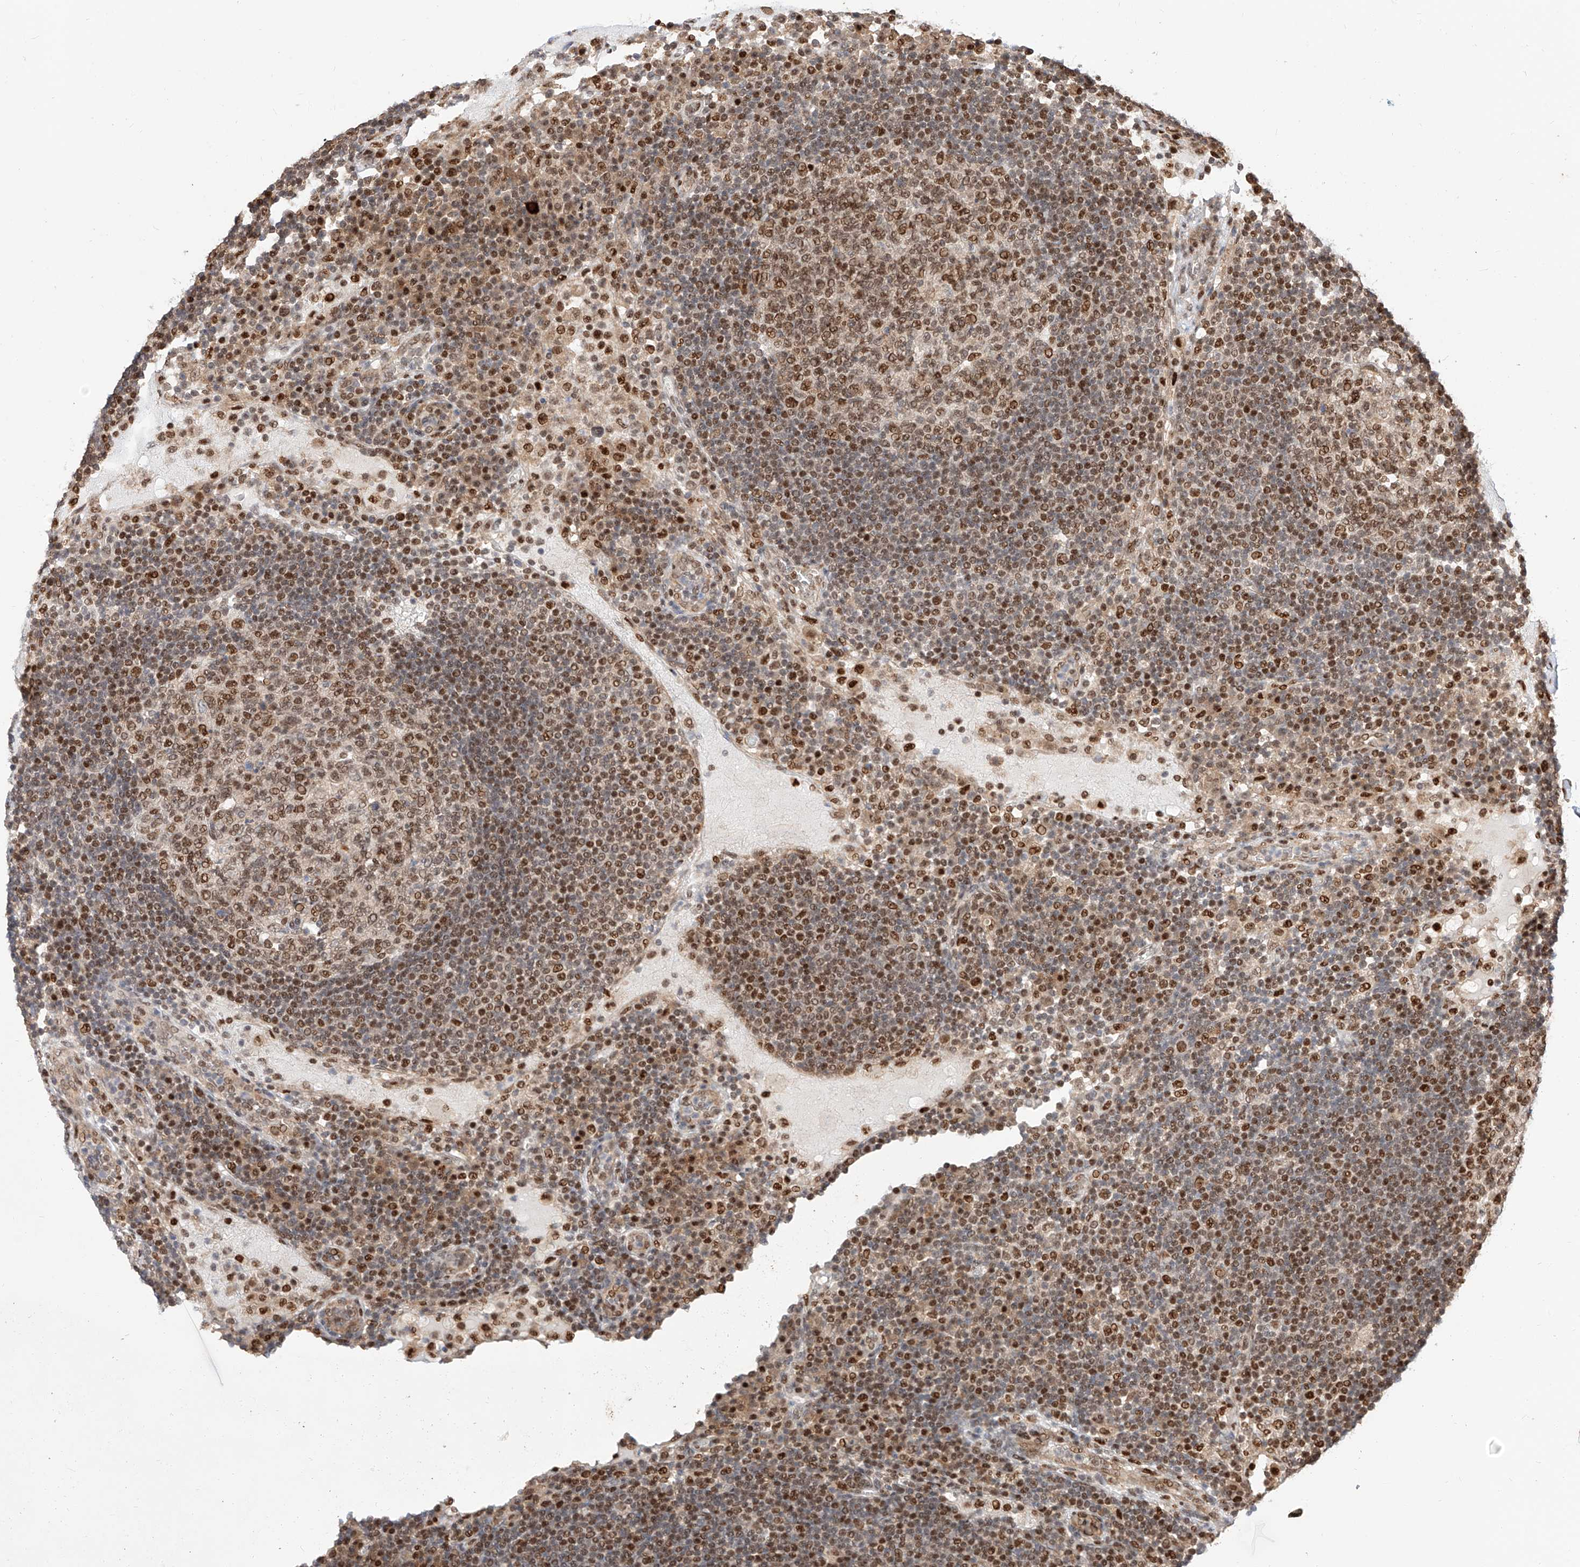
{"staining": {"intensity": "strong", "quantity": "25%-75%", "location": "nuclear"}, "tissue": "lymph node", "cell_type": "Germinal center cells", "image_type": "normal", "snomed": [{"axis": "morphology", "description": "Normal tissue, NOS"}, {"axis": "topography", "description": "Lymph node"}], "caption": "This photomicrograph demonstrates IHC staining of unremarkable lymph node, with high strong nuclear expression in about 25%-75% of germinal center cells.", "gene": "HDAC9", "patient": {"sex": "female", "age": 53}}